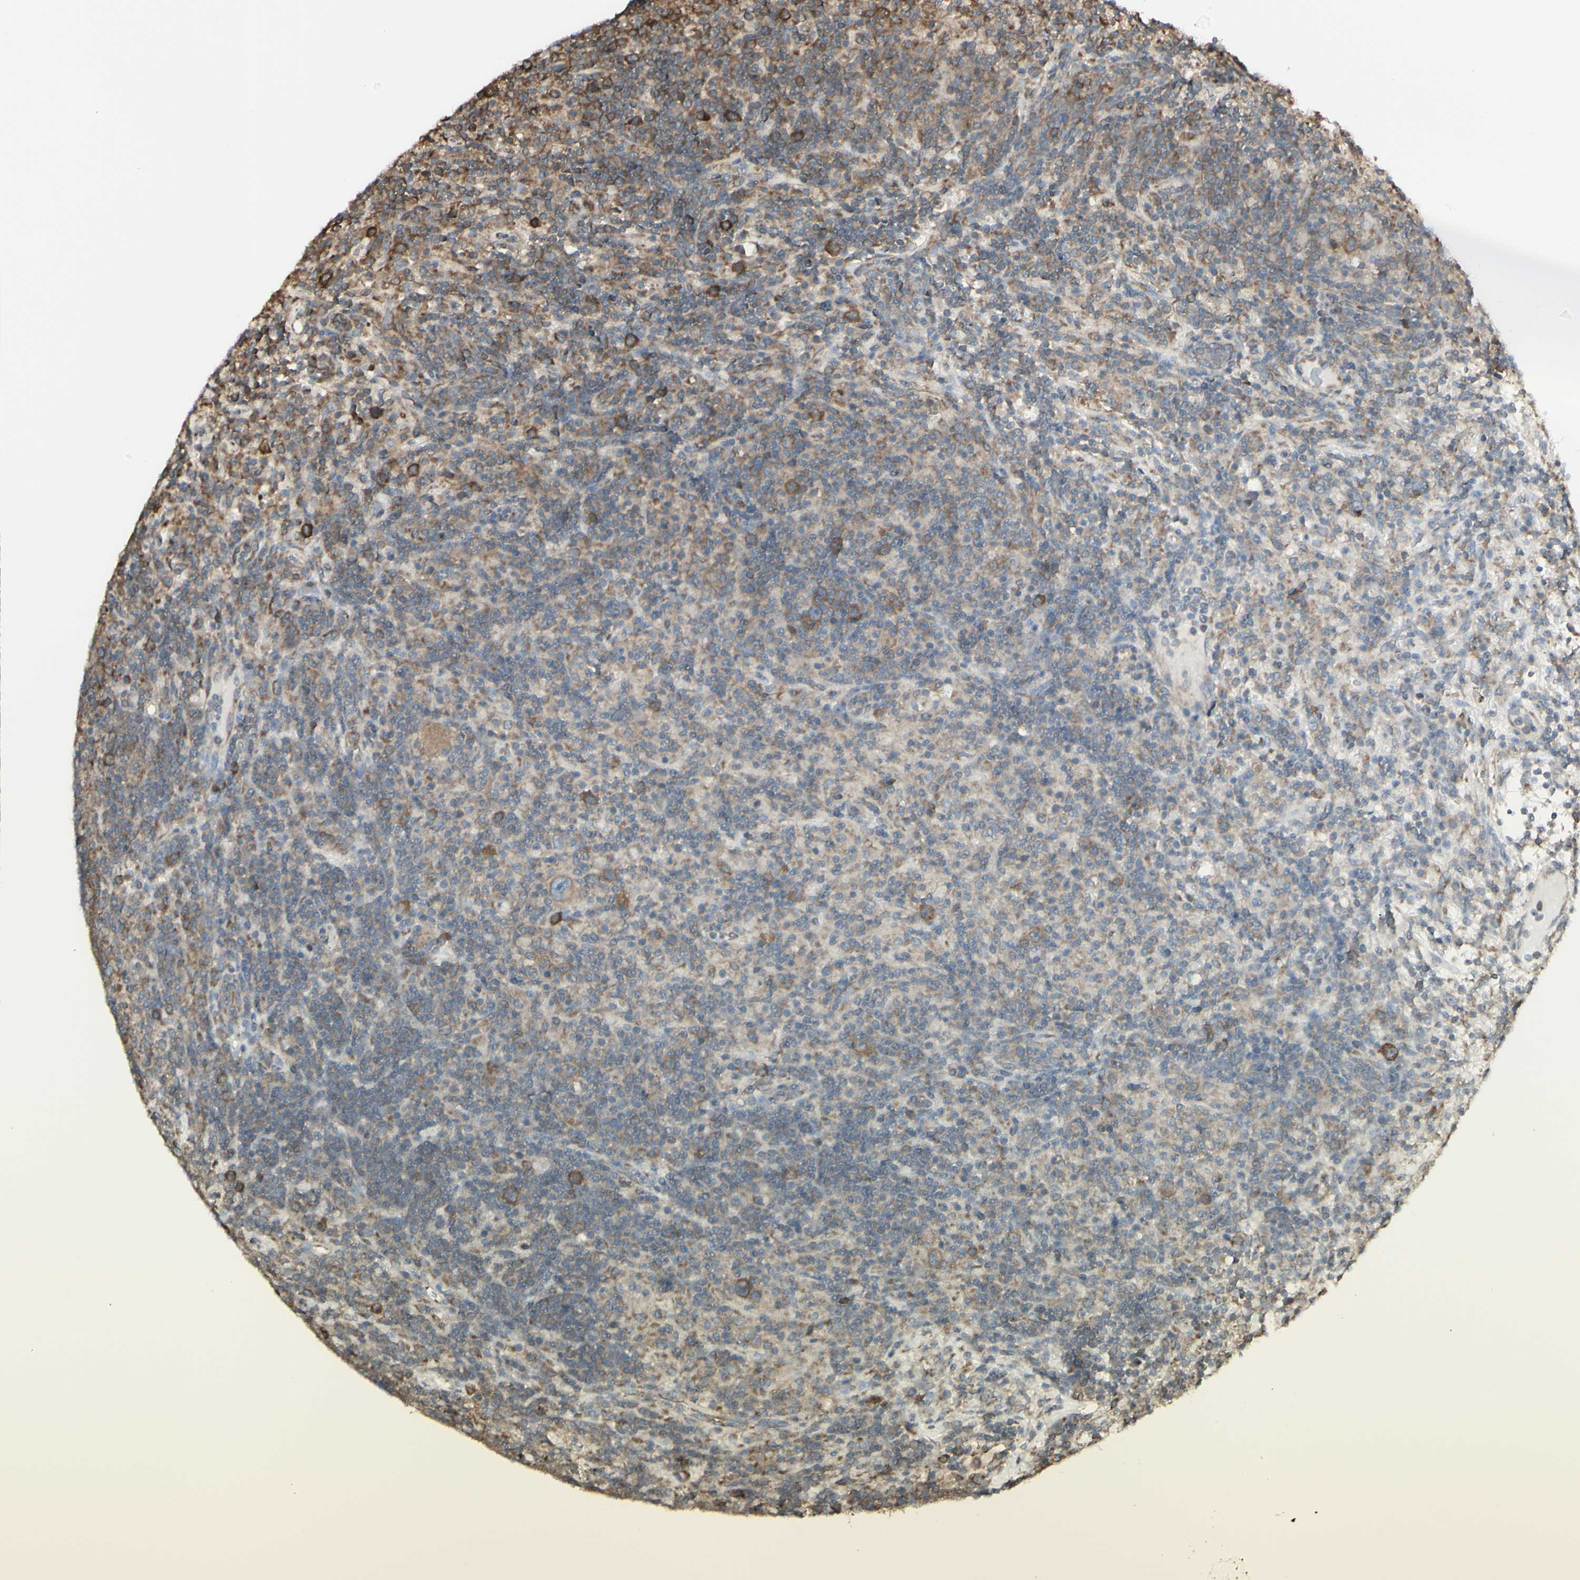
{"staining": {"intensity": "moderate", "quantity": ">75%", "location": "cytoplasmic/membranous"}, "tissue": "lymphoma", "cell_type": "Tumor cells", "image_type": "cancer", "snomed": [{"axis": "morphology", "description": "Hodgkin's disease, NOS"}, {"axis": "topography", "description": "Lymph node"}], "caption": "Moderate cytoplasmic/membranous staining for a protein is identified in about >75% of tumor cells of lymphoma using immunohistochemistry.", "gene": "EEF1B2", "patient": {"sex": "male", "age": 70}}